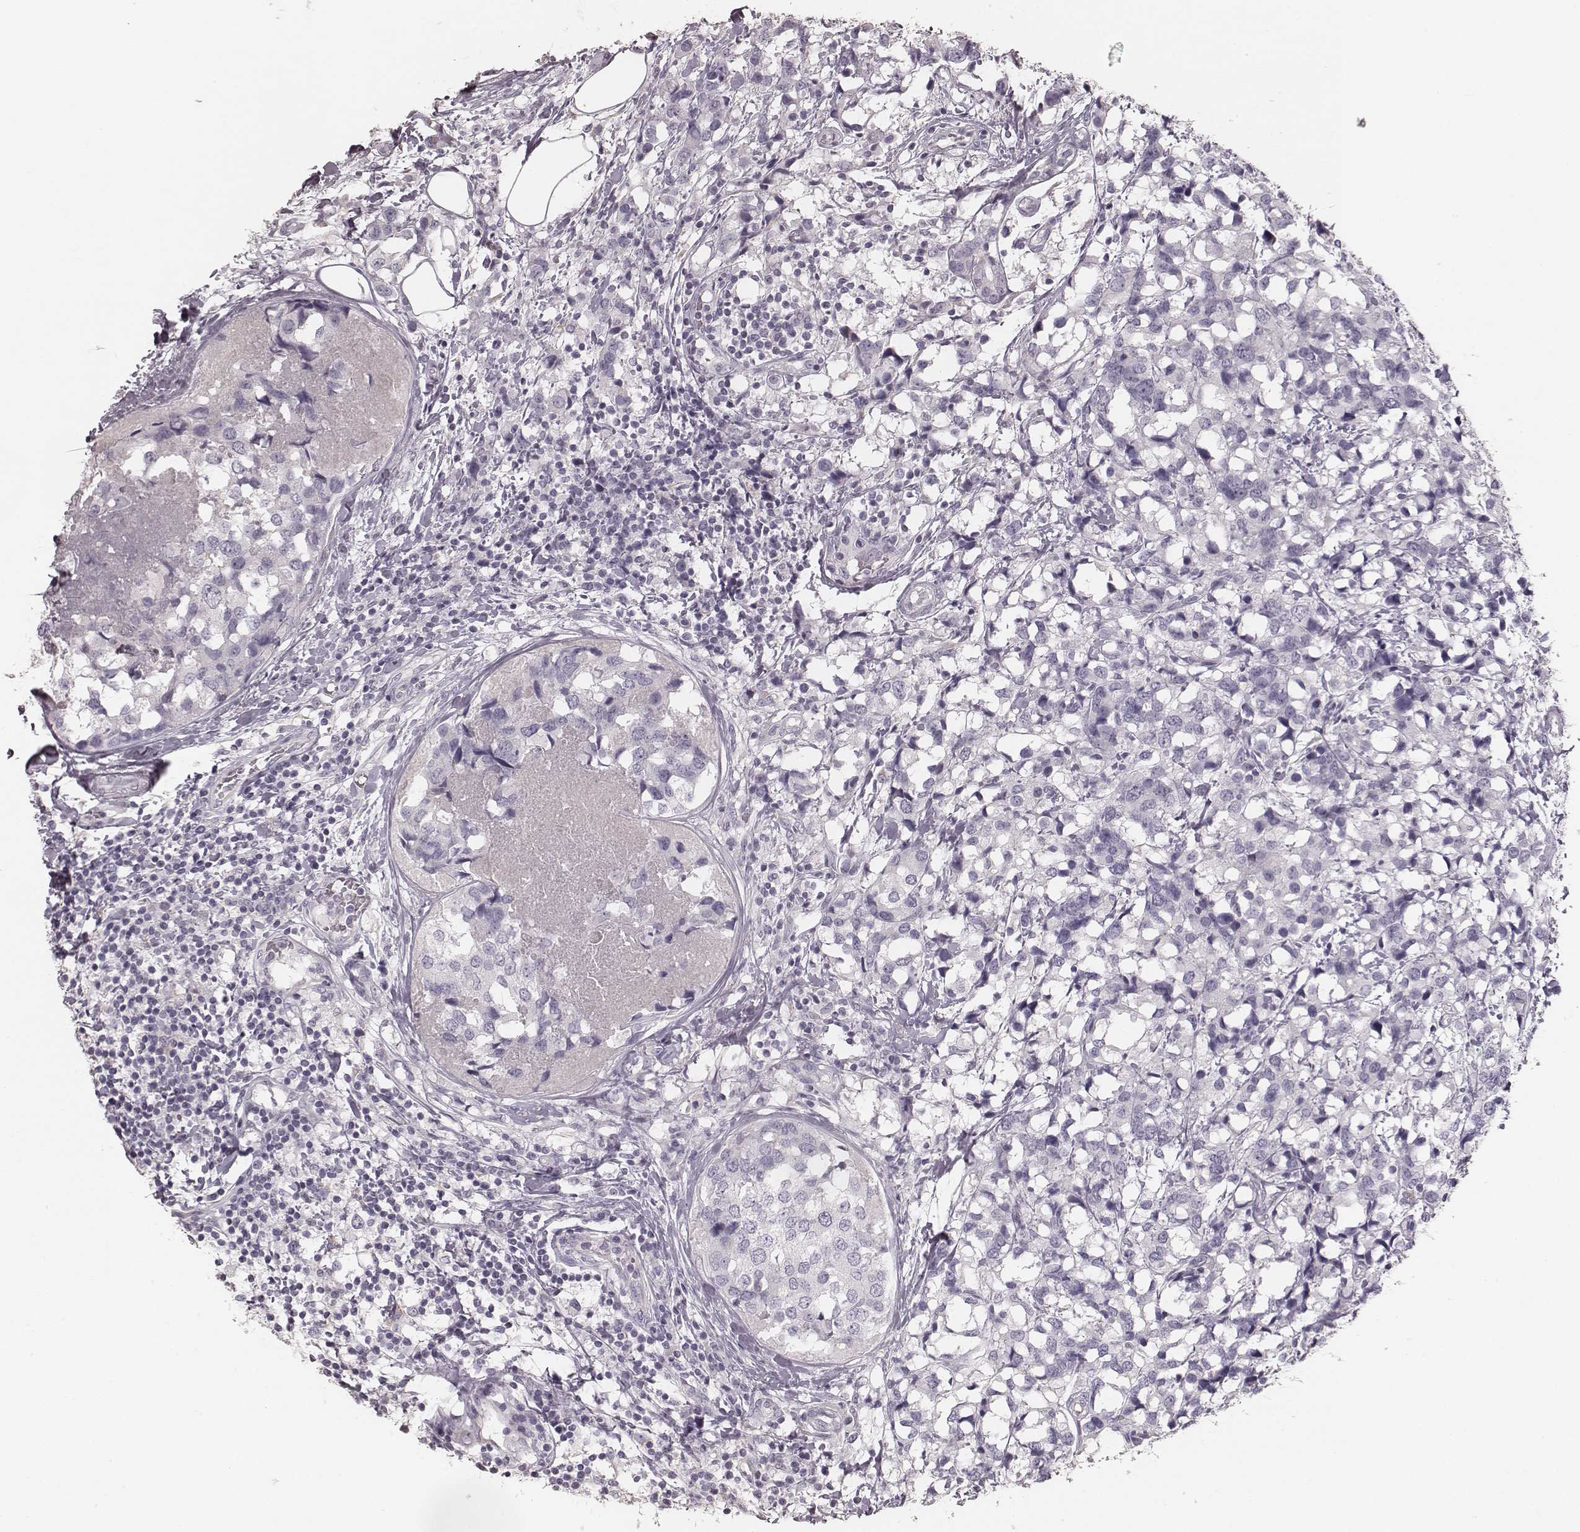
{"staining": {"intensity": "negative", "quantity": "none", "location": "none"}, "tissue": "breast cancer", "cell_type": "Tumor cells", "image_type": "cancer", "snomed": [{"axis": "morphology", "description": "Lobular carcinoma"}, {"axis": "topography", "description": "Breast"}], "caption": "This is an immunohistochemistry (IHC) histopathology image of human breast cancer (lobular carcinoma). There is no positivity in tumor cells.", "gene": "ZP4", "patient": {"sex": "female", "age": 59}}